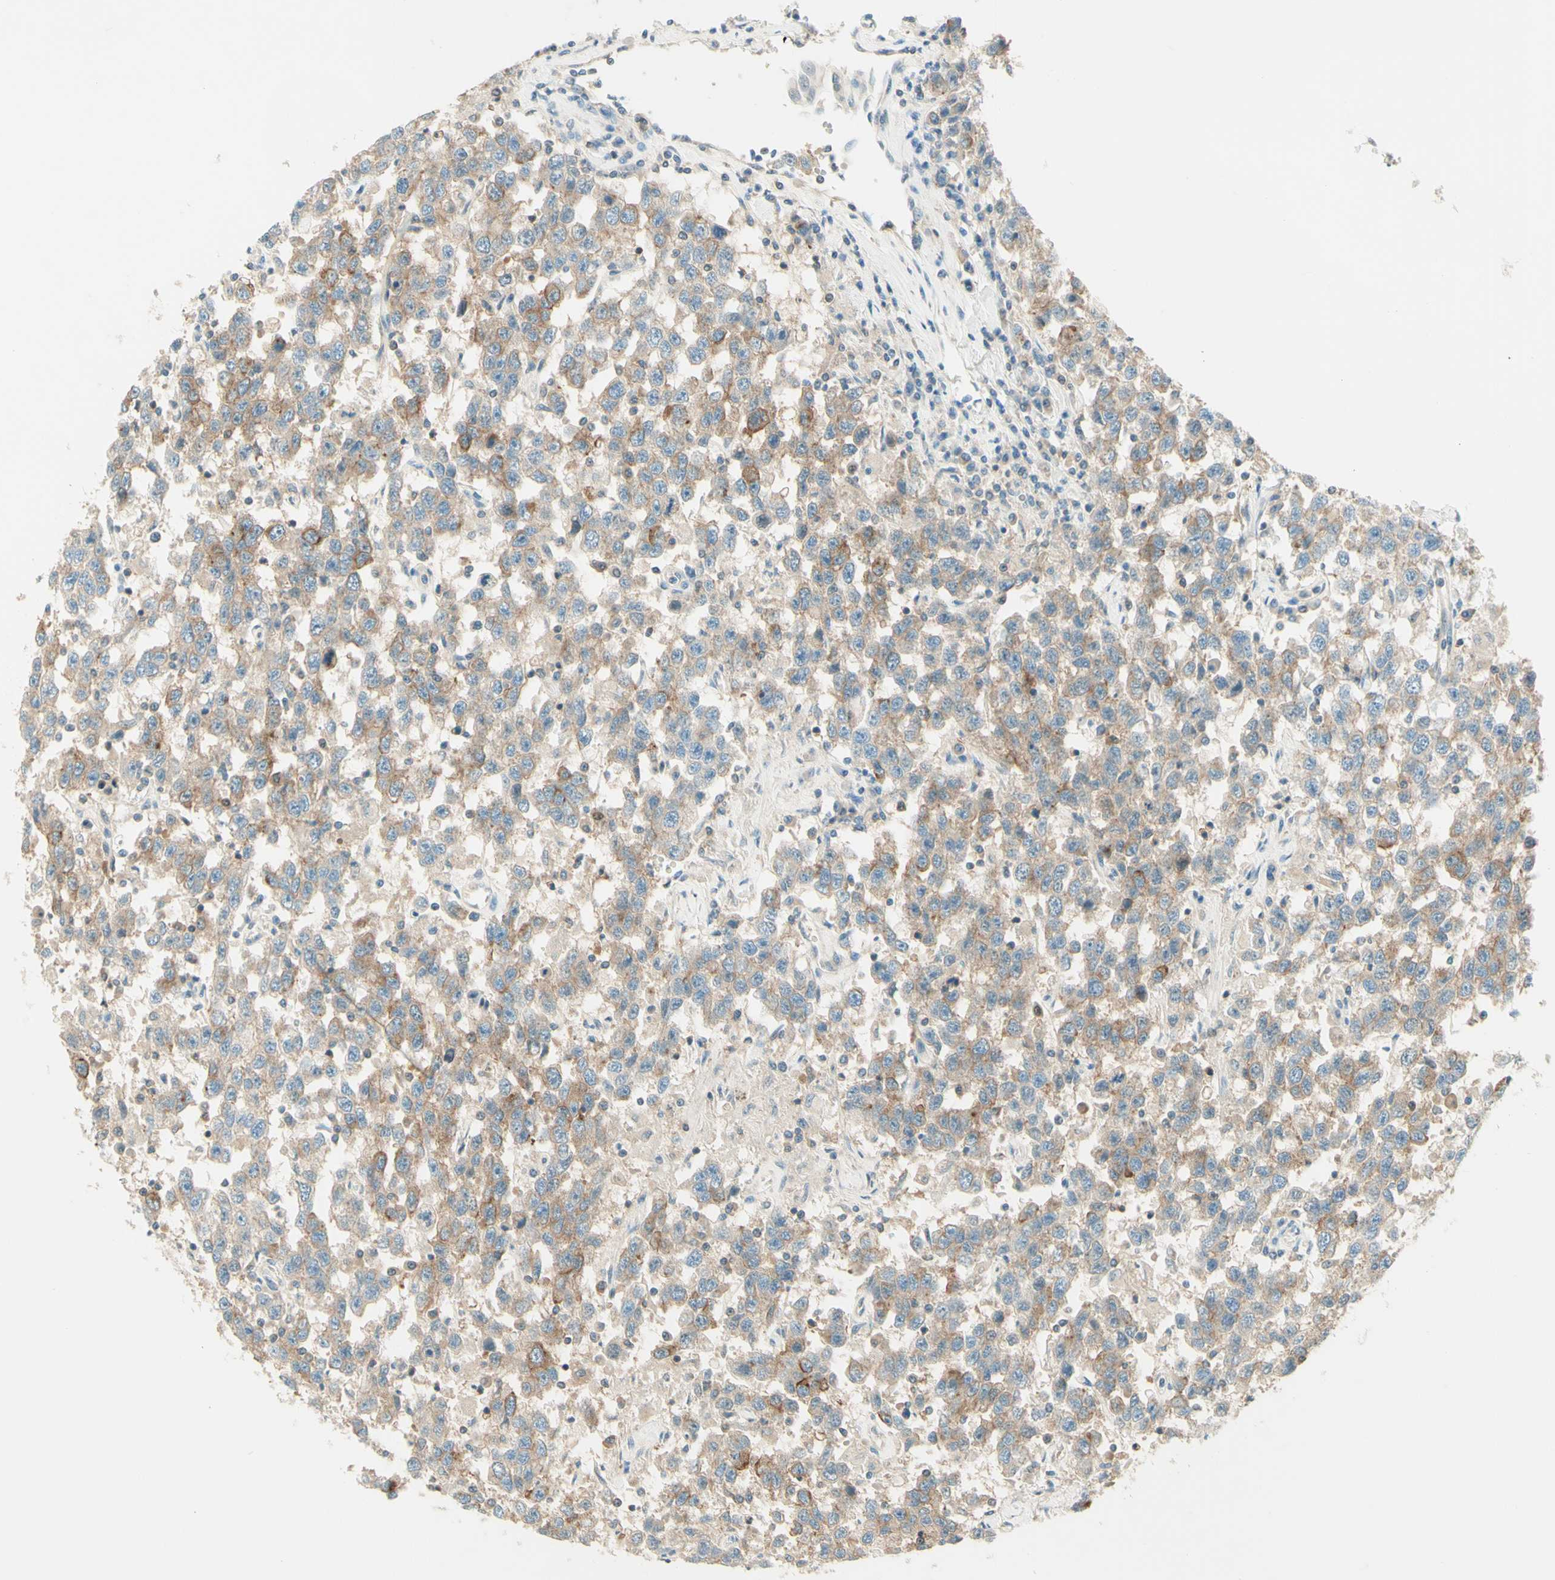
{"staining": {"intensity": "moderate", "quantity": ">75%", "location": "cytoplasmic/membranous"}, "tissue": "testis cancer", "cell_type": "Tumor cells", "image_type": "cancer", "snomed": [{"axis": "morphology", "description": "Seminoma, NOS"}, {"axis": "topography", "description": "Testis"}], "caption": "A brown stain highlights moderate cytoplasmic/membranous positivity of a protein in human seminoma (testis) tumor cells.", "gene": "PROM1", "patient": {"sex": "male", "age": 41}}